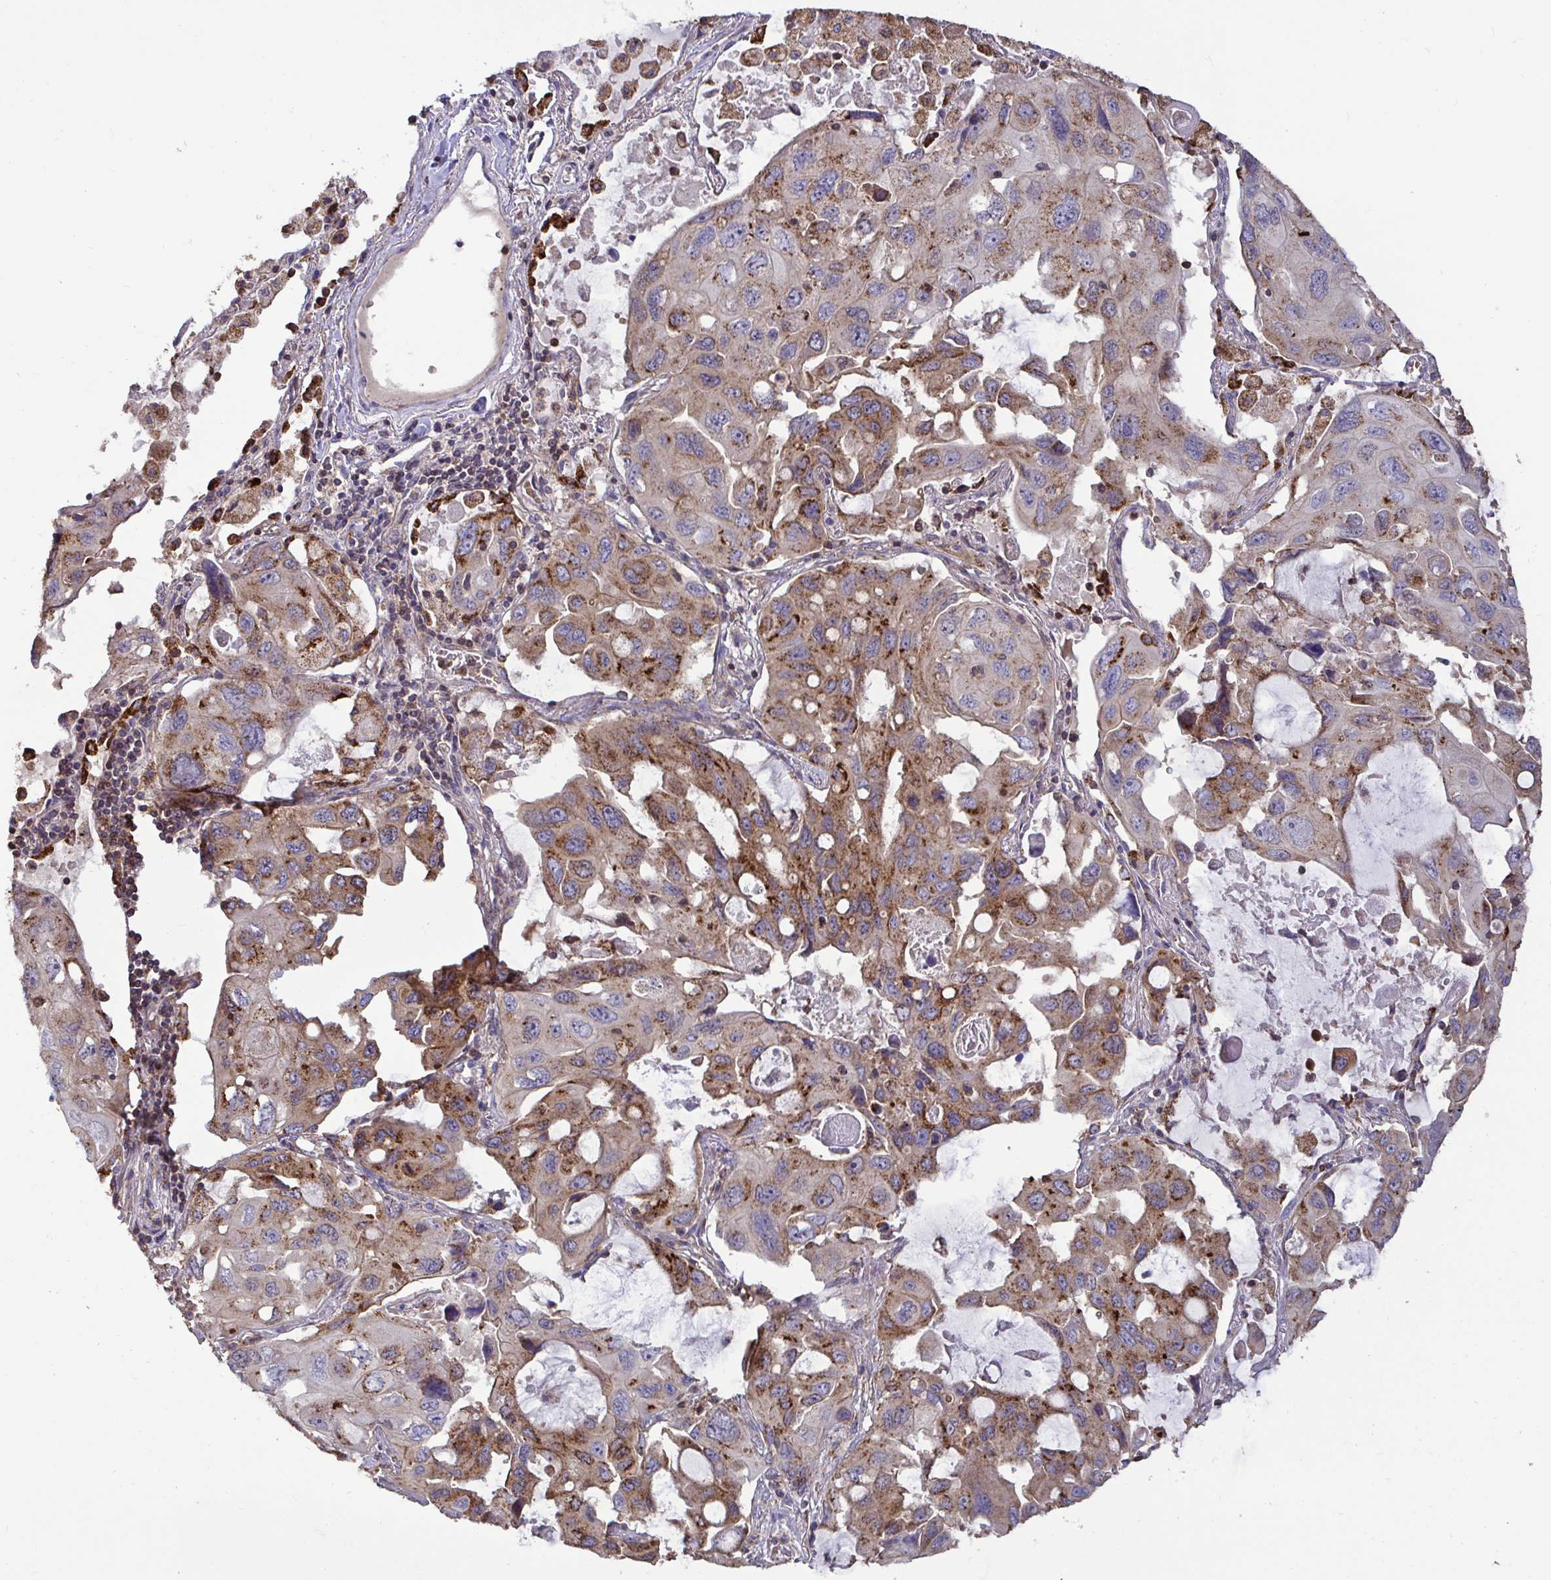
{"staining": {"intensity": "moderate", "quantity": ">75%", "location": "cytoplasmic/membranous"}, "tissue": "lung cancer", "cell_type": "Tumor cells", "image_type": "cancer", "snomed": [{"axis": "morphology", "description": "Squamous cell carcinoma, NOS"}, {"axis": "topography", "description": "Lung"}], "caption": "Immunohistochemistry (DAB) staining of human lung cancer (squamous cell carcinoma) shows moderate cytoplasmic/membranous protein positivity in approximately >75% of tumor cells.", "gene": "SPRY1", "patient": {"sex": "female", "age": 73}}